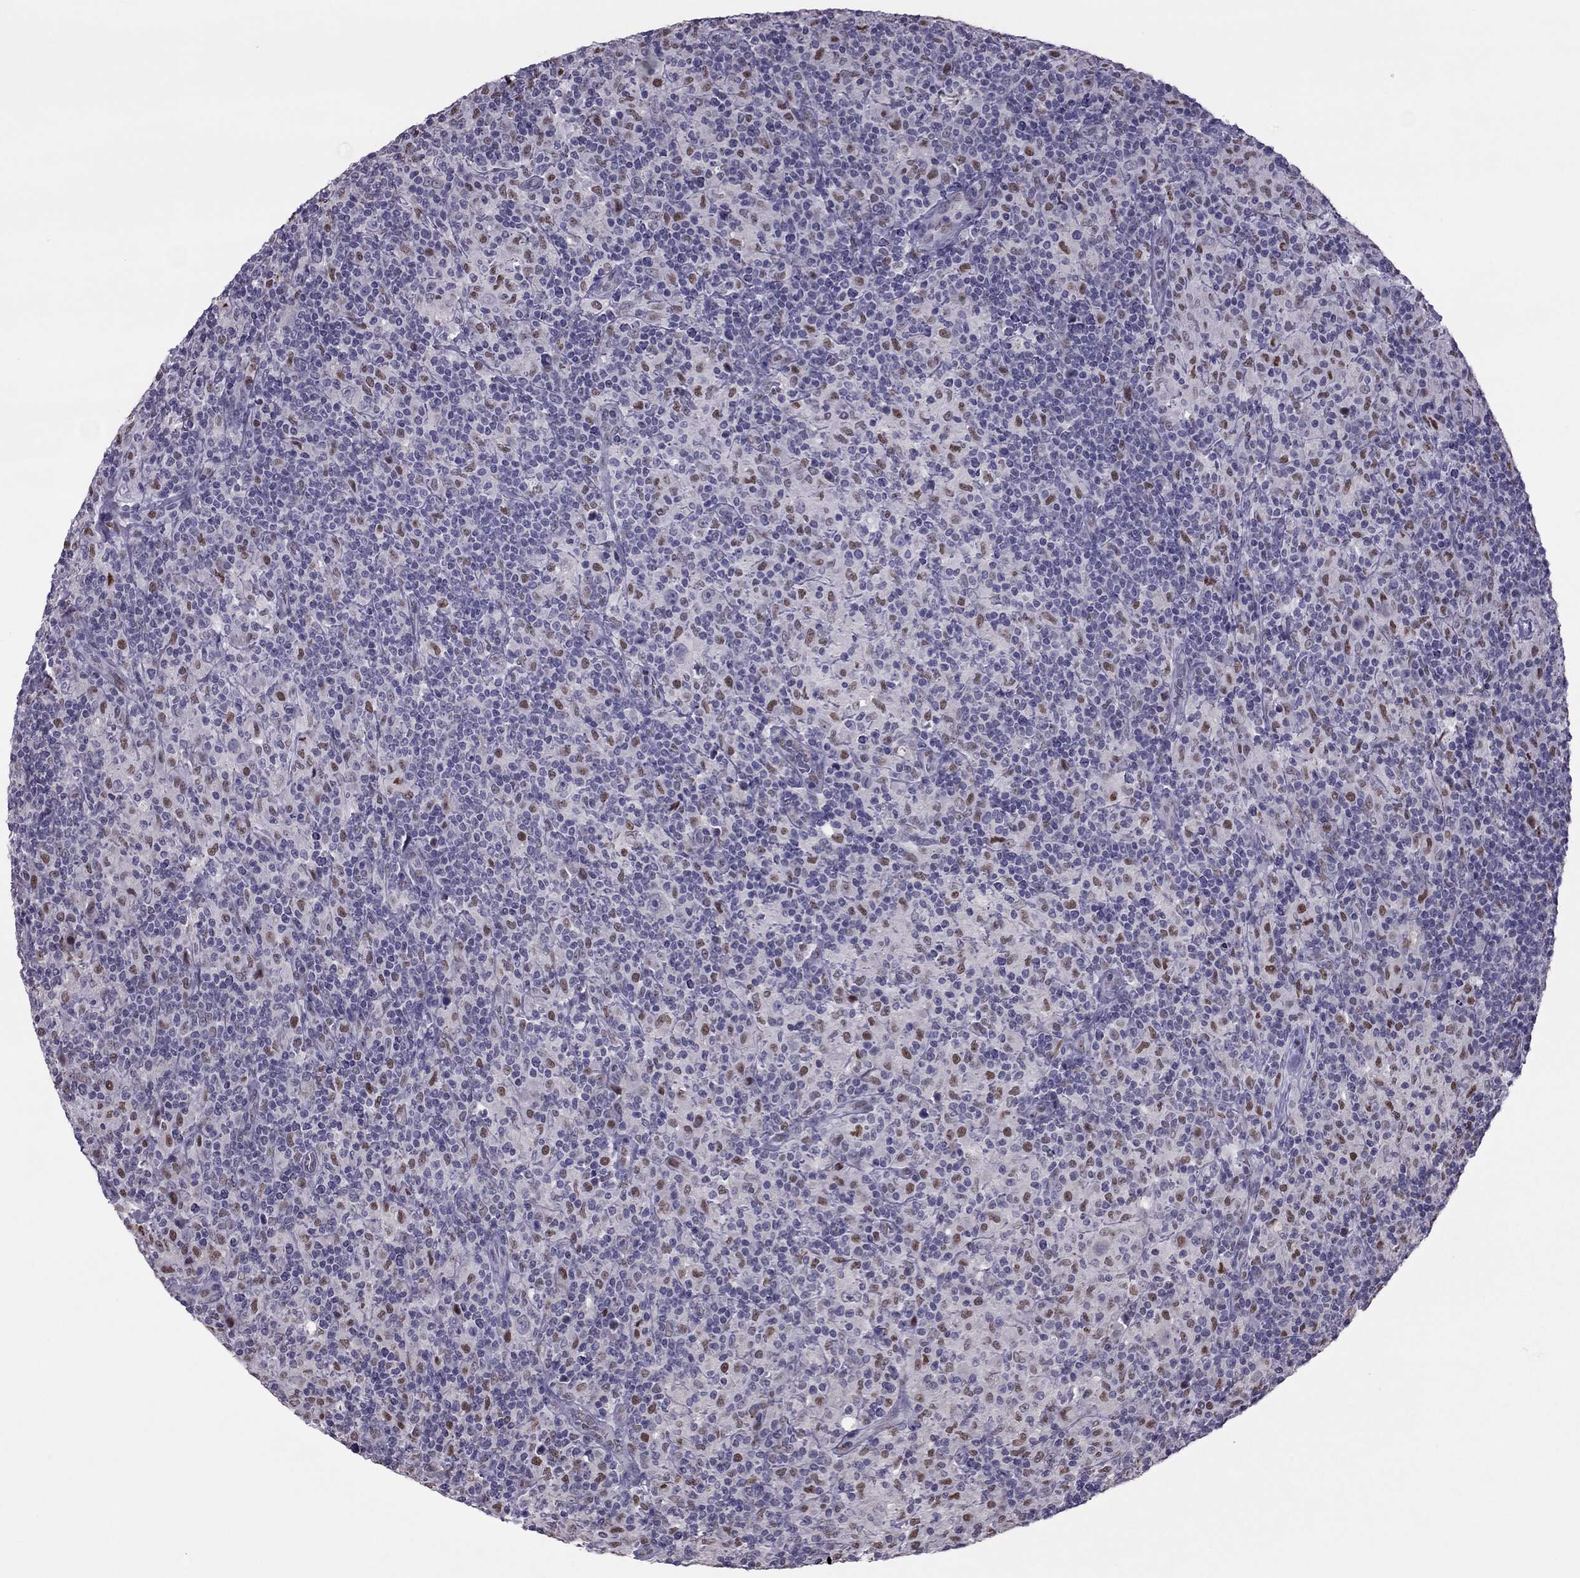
{"staining": {"intensity": "negative", "quantity": "none", "location": "none"}, "tissue": "lymphoma", "cell_type": "Tumor cells", "image_type": "cancer", "snomed": [{"axis": "morphology", "description": "Hodgkin's disease, NOS"}, {"axis": "topography", "description": "Lymph node"}], "caption": "Immunohistochemical staining of human lymphoma demonstrates no significant expression in tumor cells.", "gene": "SPINT3", "patient": {"sex": "male", "age": 70}}